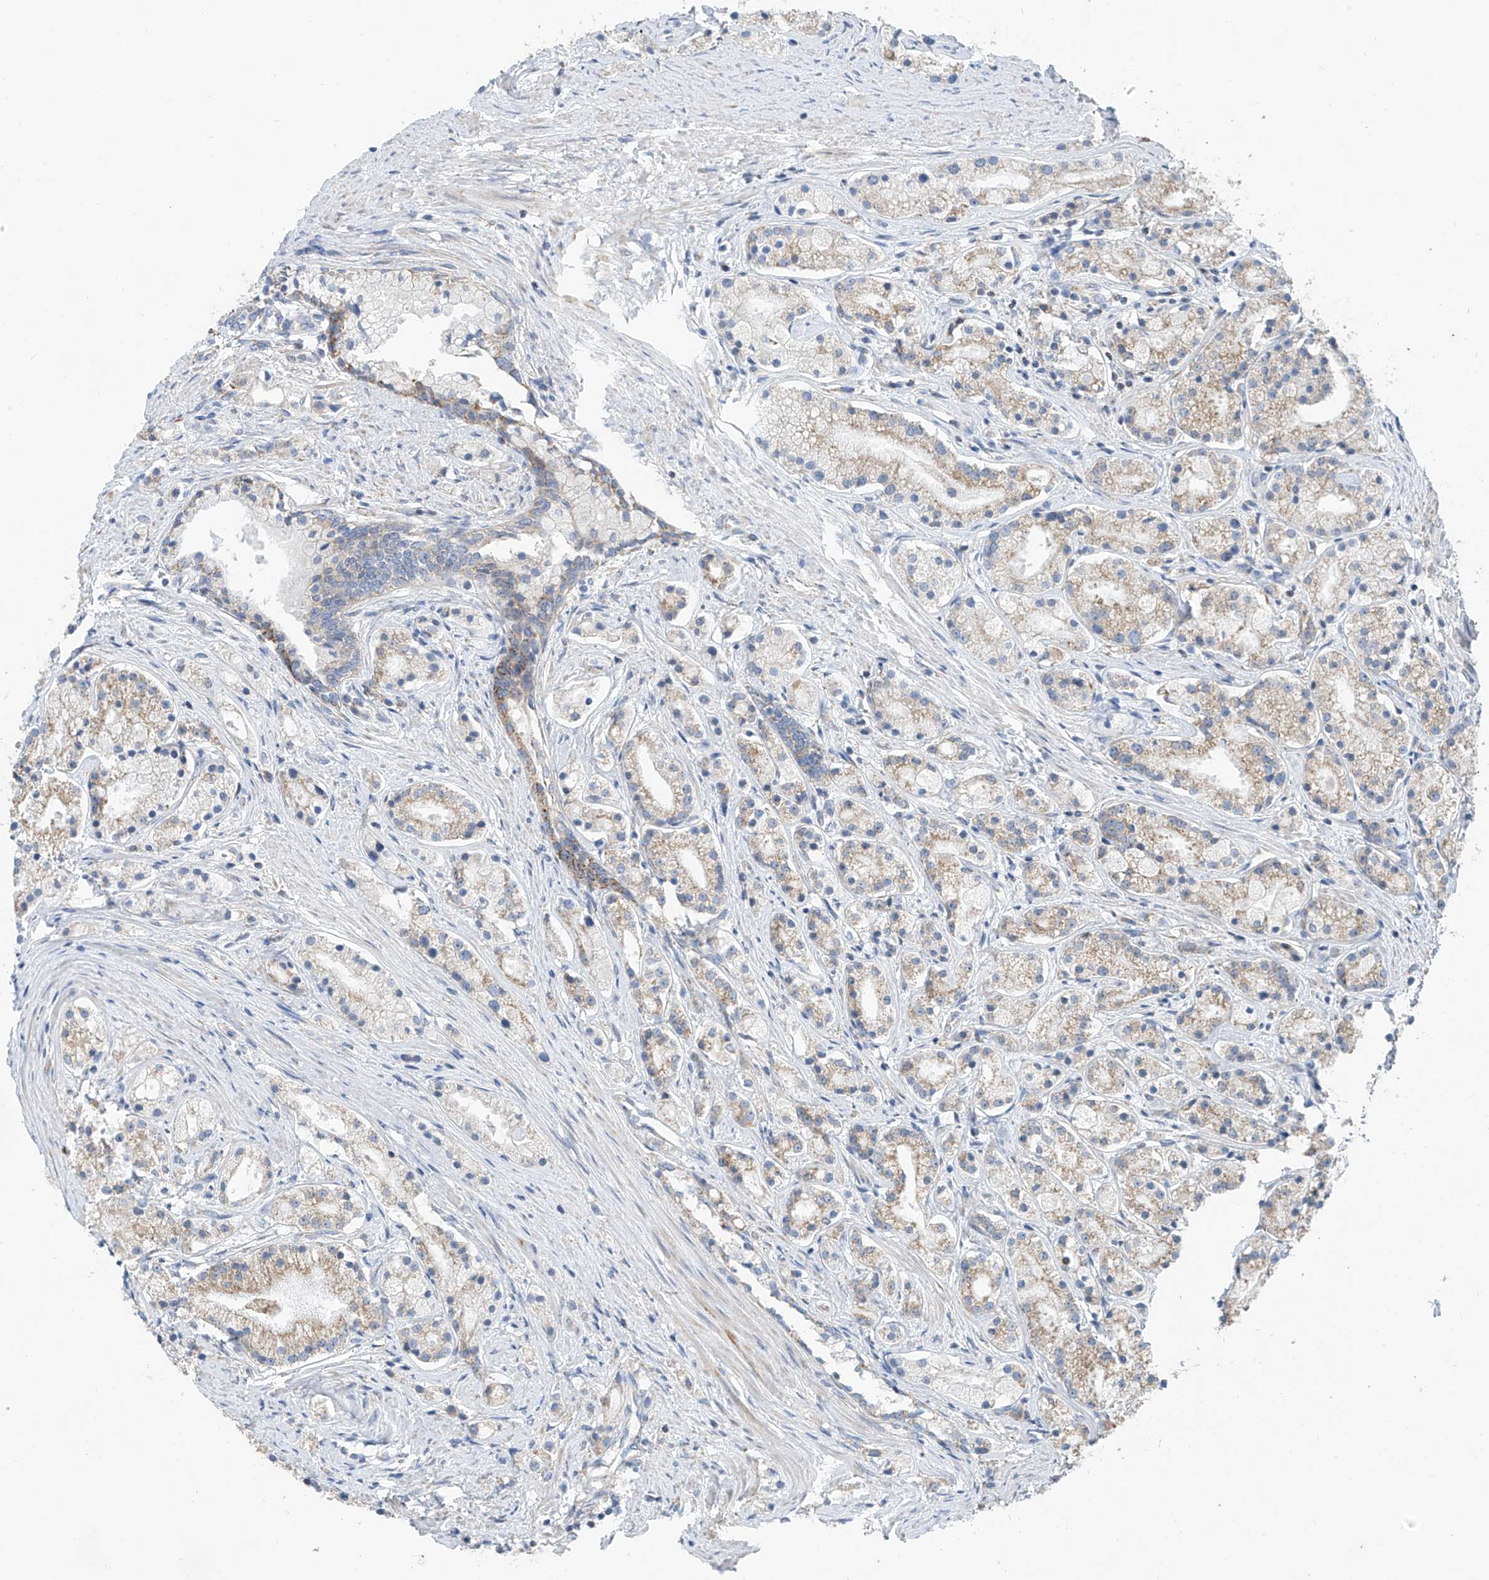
{"staining": {"intensity": "moderate", "quantity": "<25%", "location": "cytoplasmic/membranous"}, "tissue": "prostate cancer", "cell_type": "Tumor cells", "image_type": "cancer", "snomed": [{"axis": "morphology", "description": "Adenocarcinoma, High grade"}, {"axis": "topography", "description": "Prostate"}], "caption": "Protein expression analysis of human high-grade adenocarcinoma (prostate) reveals moderate cytoplasmic/membranous positivity in approximately <25% of tumor cells.", "gene": "EOMES", "patient": {"sex": "male", "age": 69}}